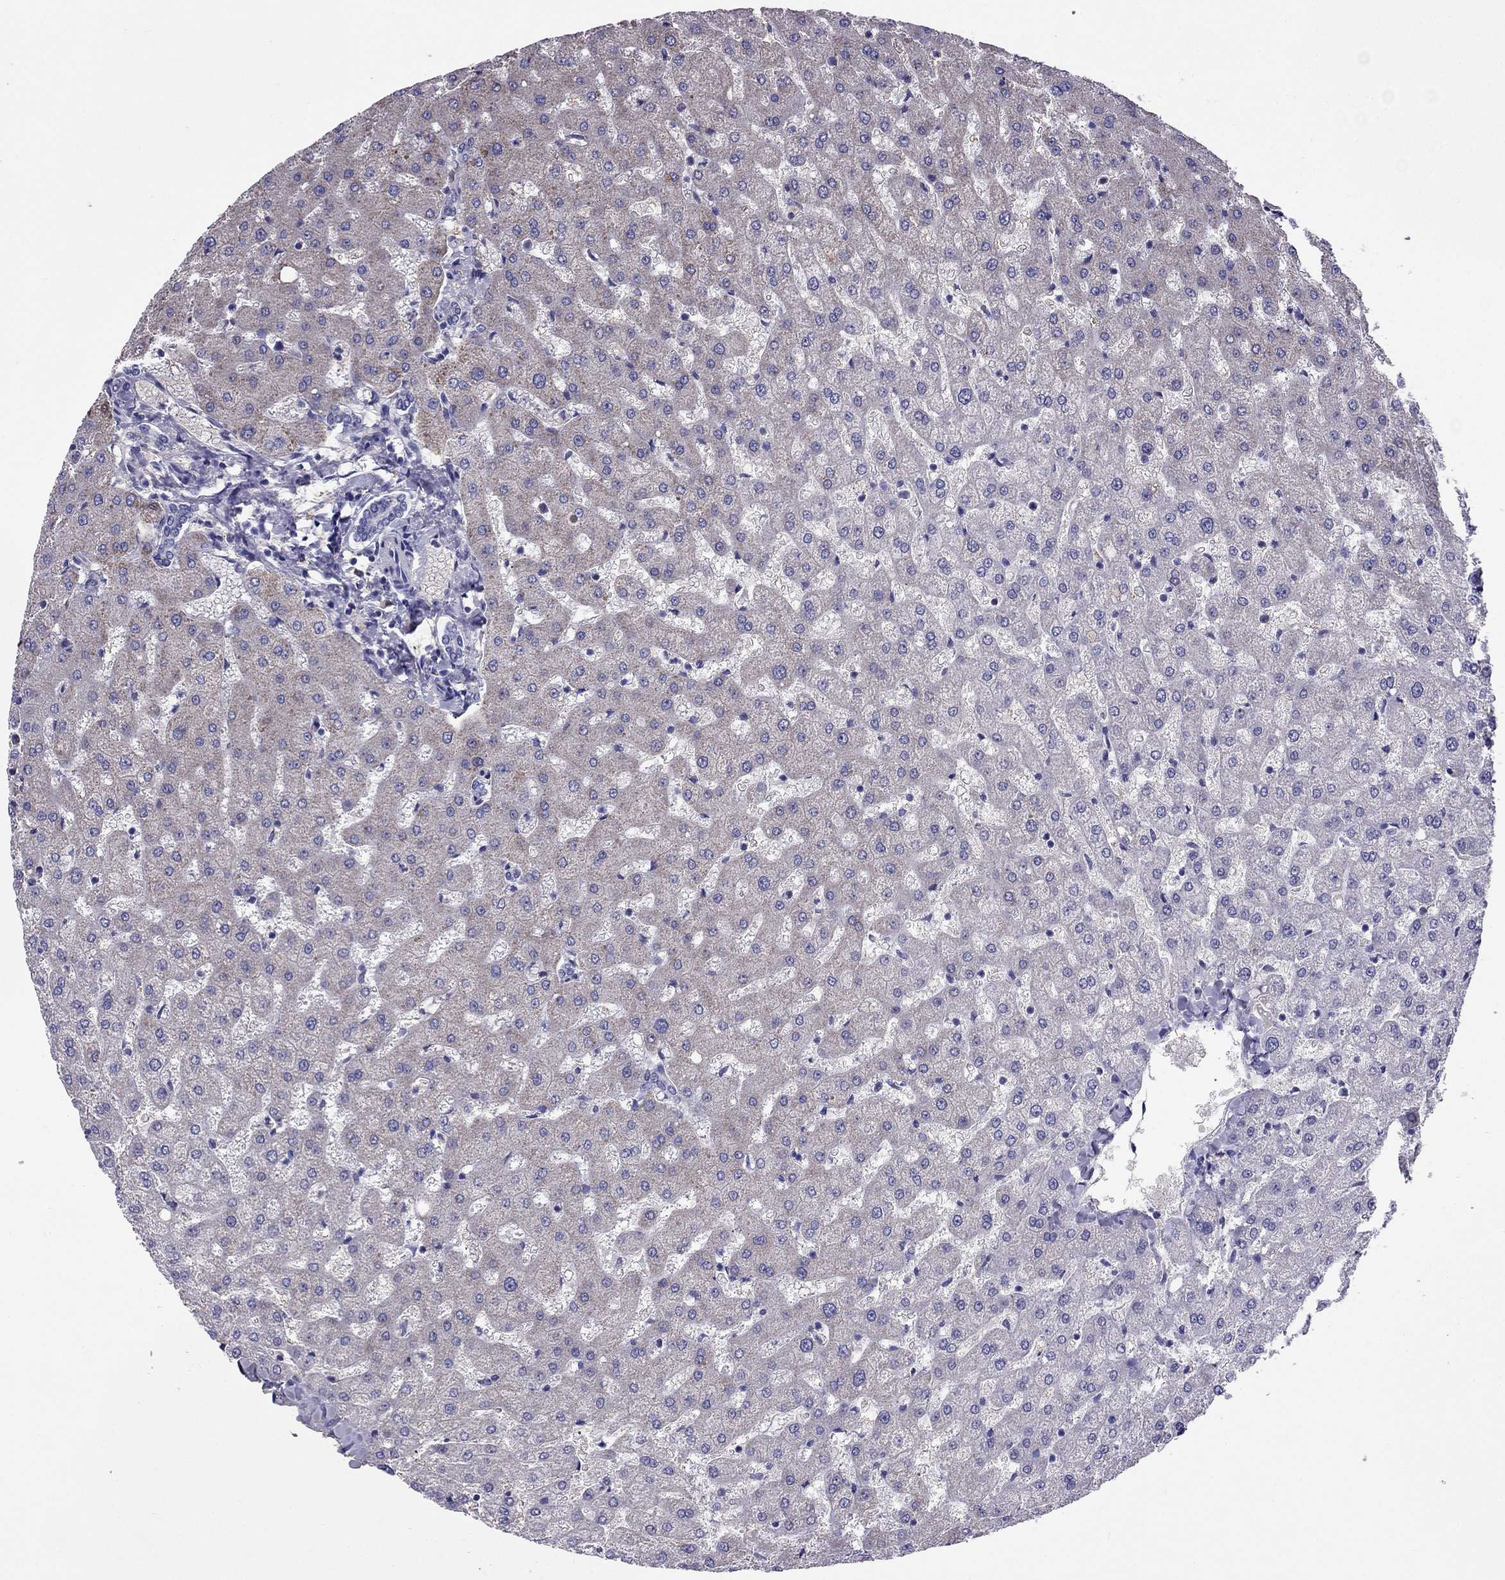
{"staining": {"intensity": "negative", "quantity": "none", "location": "none"}, "tissue": "liver", "cell_type": "Cholangiocytes", "image_type": "normal", "snomed": [{"axis": "morphology", "description": "Normal tissue, NOS"}, {"axis": "topography", "description": "Liver"}], "caption": "DAB (3,3'-diaminobenzidine) immunohistochemical staining of unremarkable liver reveals no significant expression in cholangiocytes. (Brightfield microscopy of DAB (3,3'-diaminobenzidine) immunohistochemistry (IHC) at high magnification).", "gene": "TBC1D21", "patient": {"sex": "female", "age": 50}}